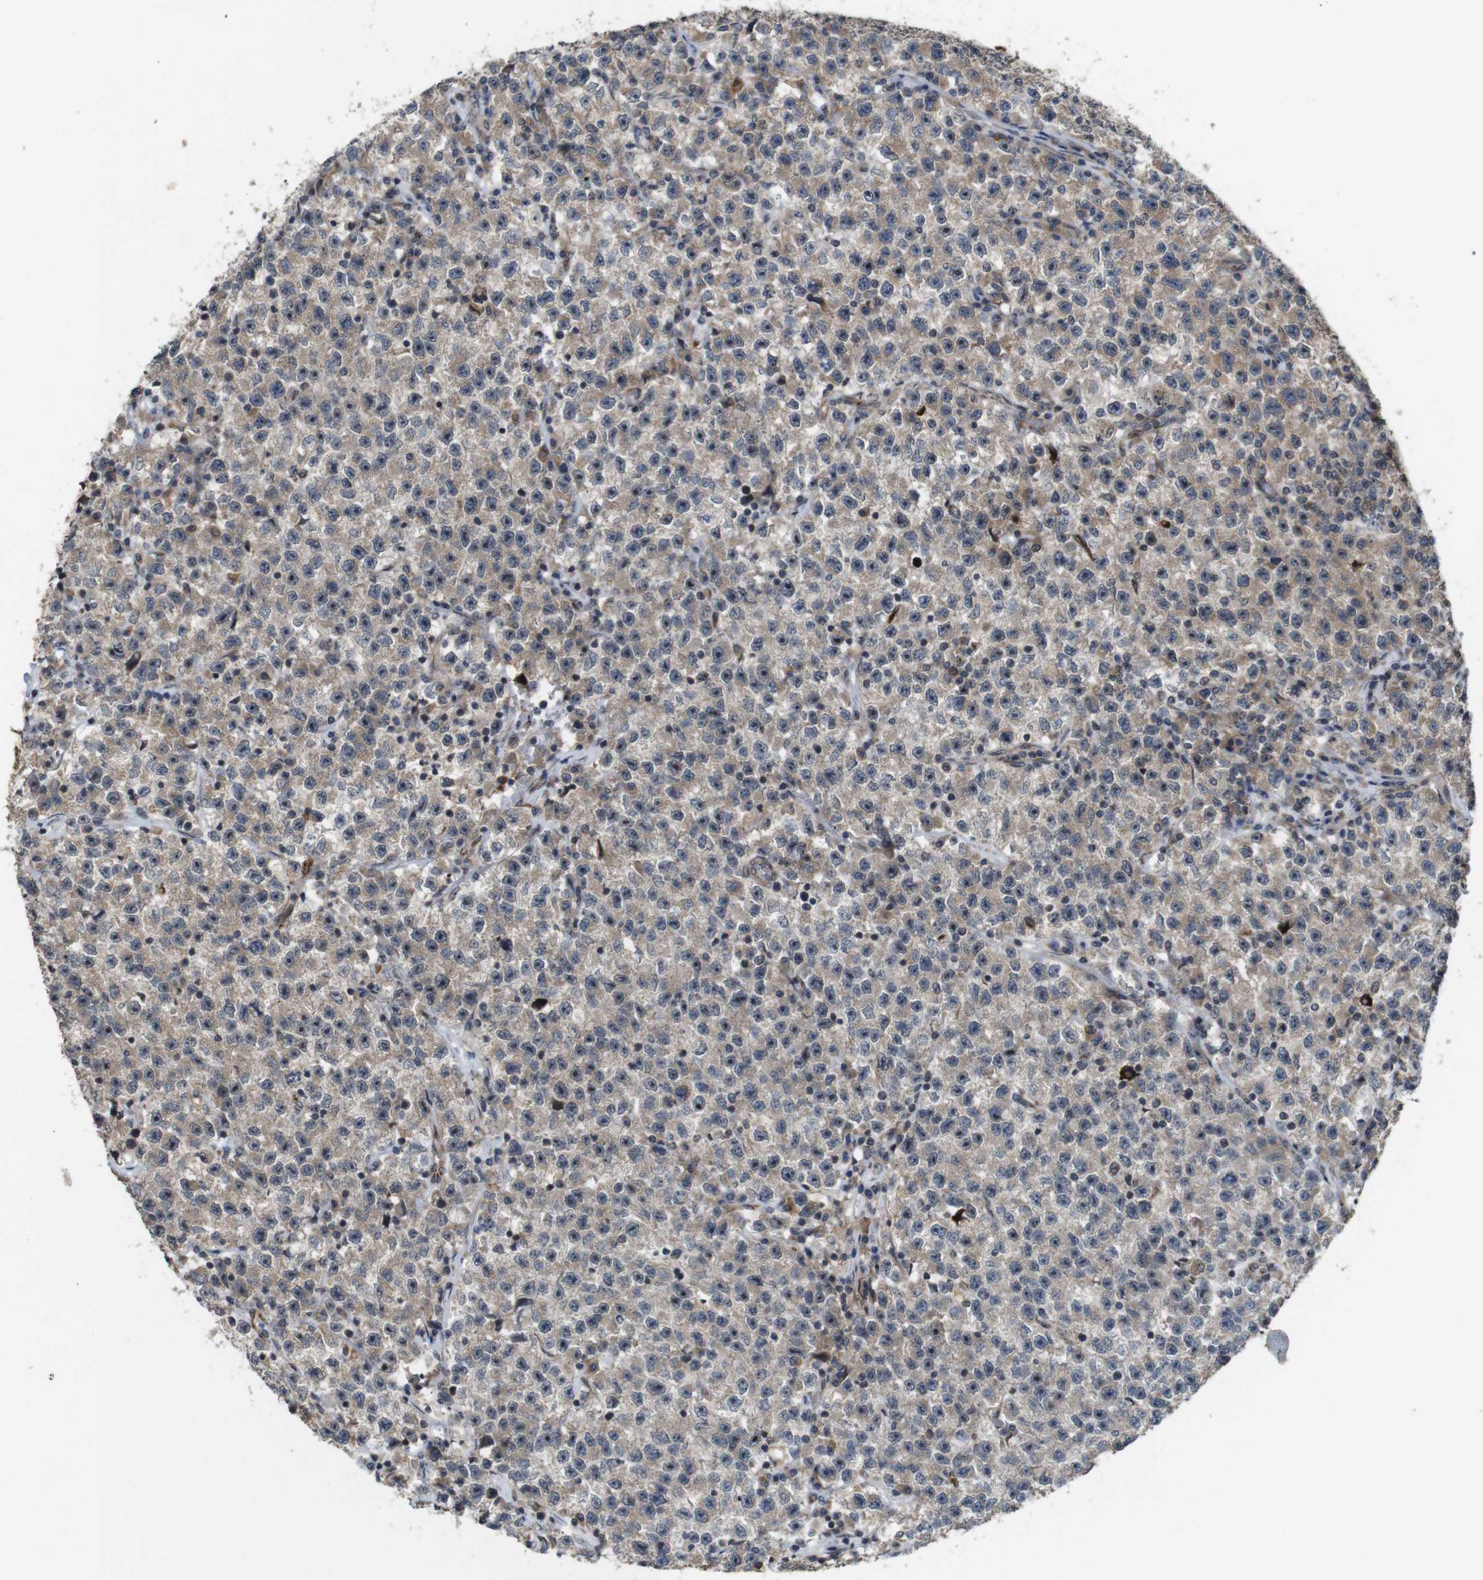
{"staining": {"intensity": "moderate", "quantity": "25%-75%", "location": "cytoplasmic/membranous,nuclear"}, "tissue": "testis cancer", "cell_type": "Tumor cells", "image_type": "cancer", "snomed": [{"axis": "morphology", "description": "Seminoma, NOS"}, {"axis": "topography", "description": "Testis"}], "caption": "A medium amount of moderate cytoplasmic/membranous and nuclear expression is seen in about 25%-75% of tumor cells in testis cancer tissue.", "gene": "EFCAB14", "patient": {"sex": "male", "age": 22}}